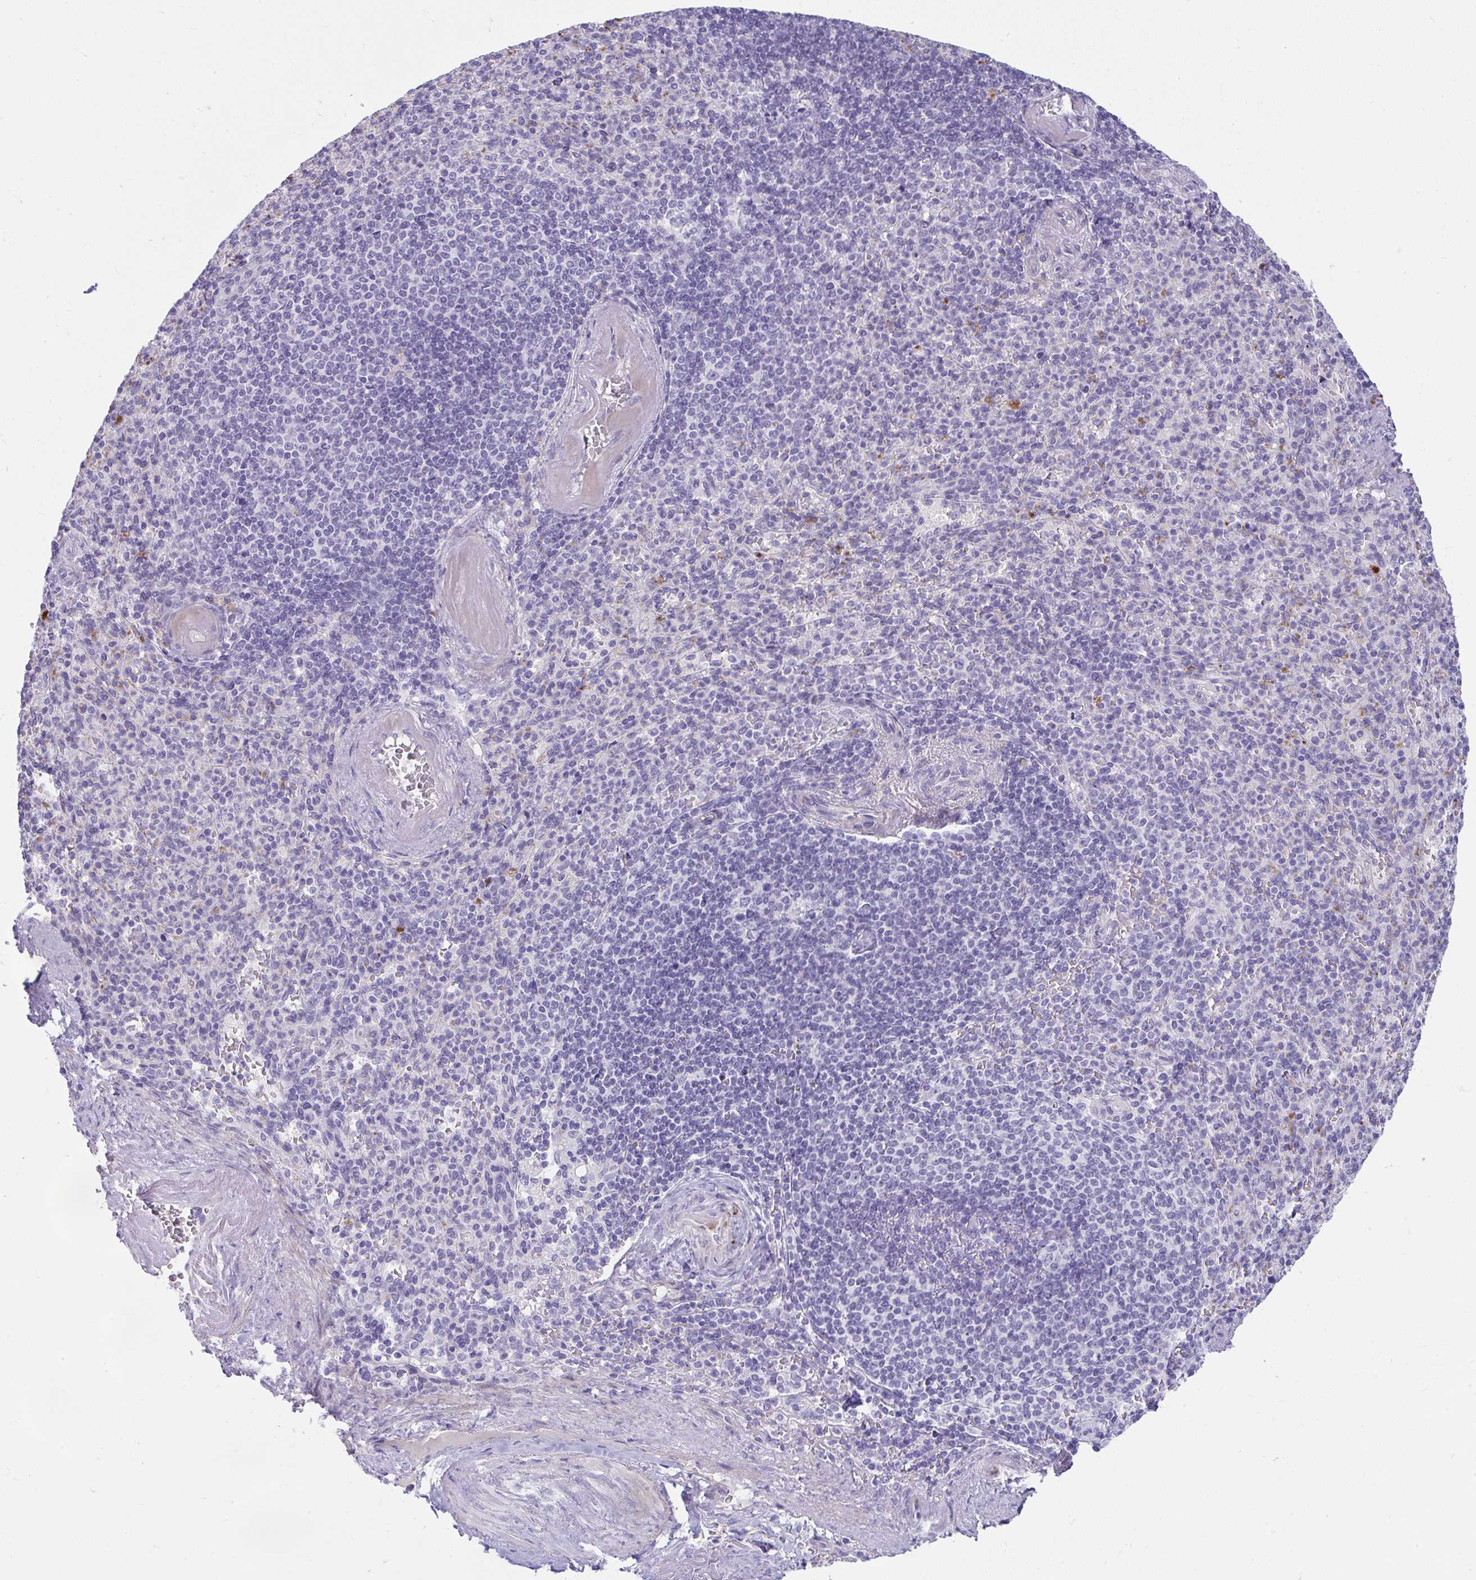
{"staining": {"intensity": "negative", "quantity": "none", "location": "none"}, "tissue": "spleen", "cell_type": "Cells in red pulp", "image_type": "normal", "snomed": [{"axis": "morphology", "description": "Normal tissue, NOS"}, {"axis": "topography", "description": "Spleen"}], "caption": "Immunohistochemical staining of normal spleen reveals no significant staining in cells in red pulp.", "gene": "PIGZ", "patient": {"sex": "female", "age": 74}}